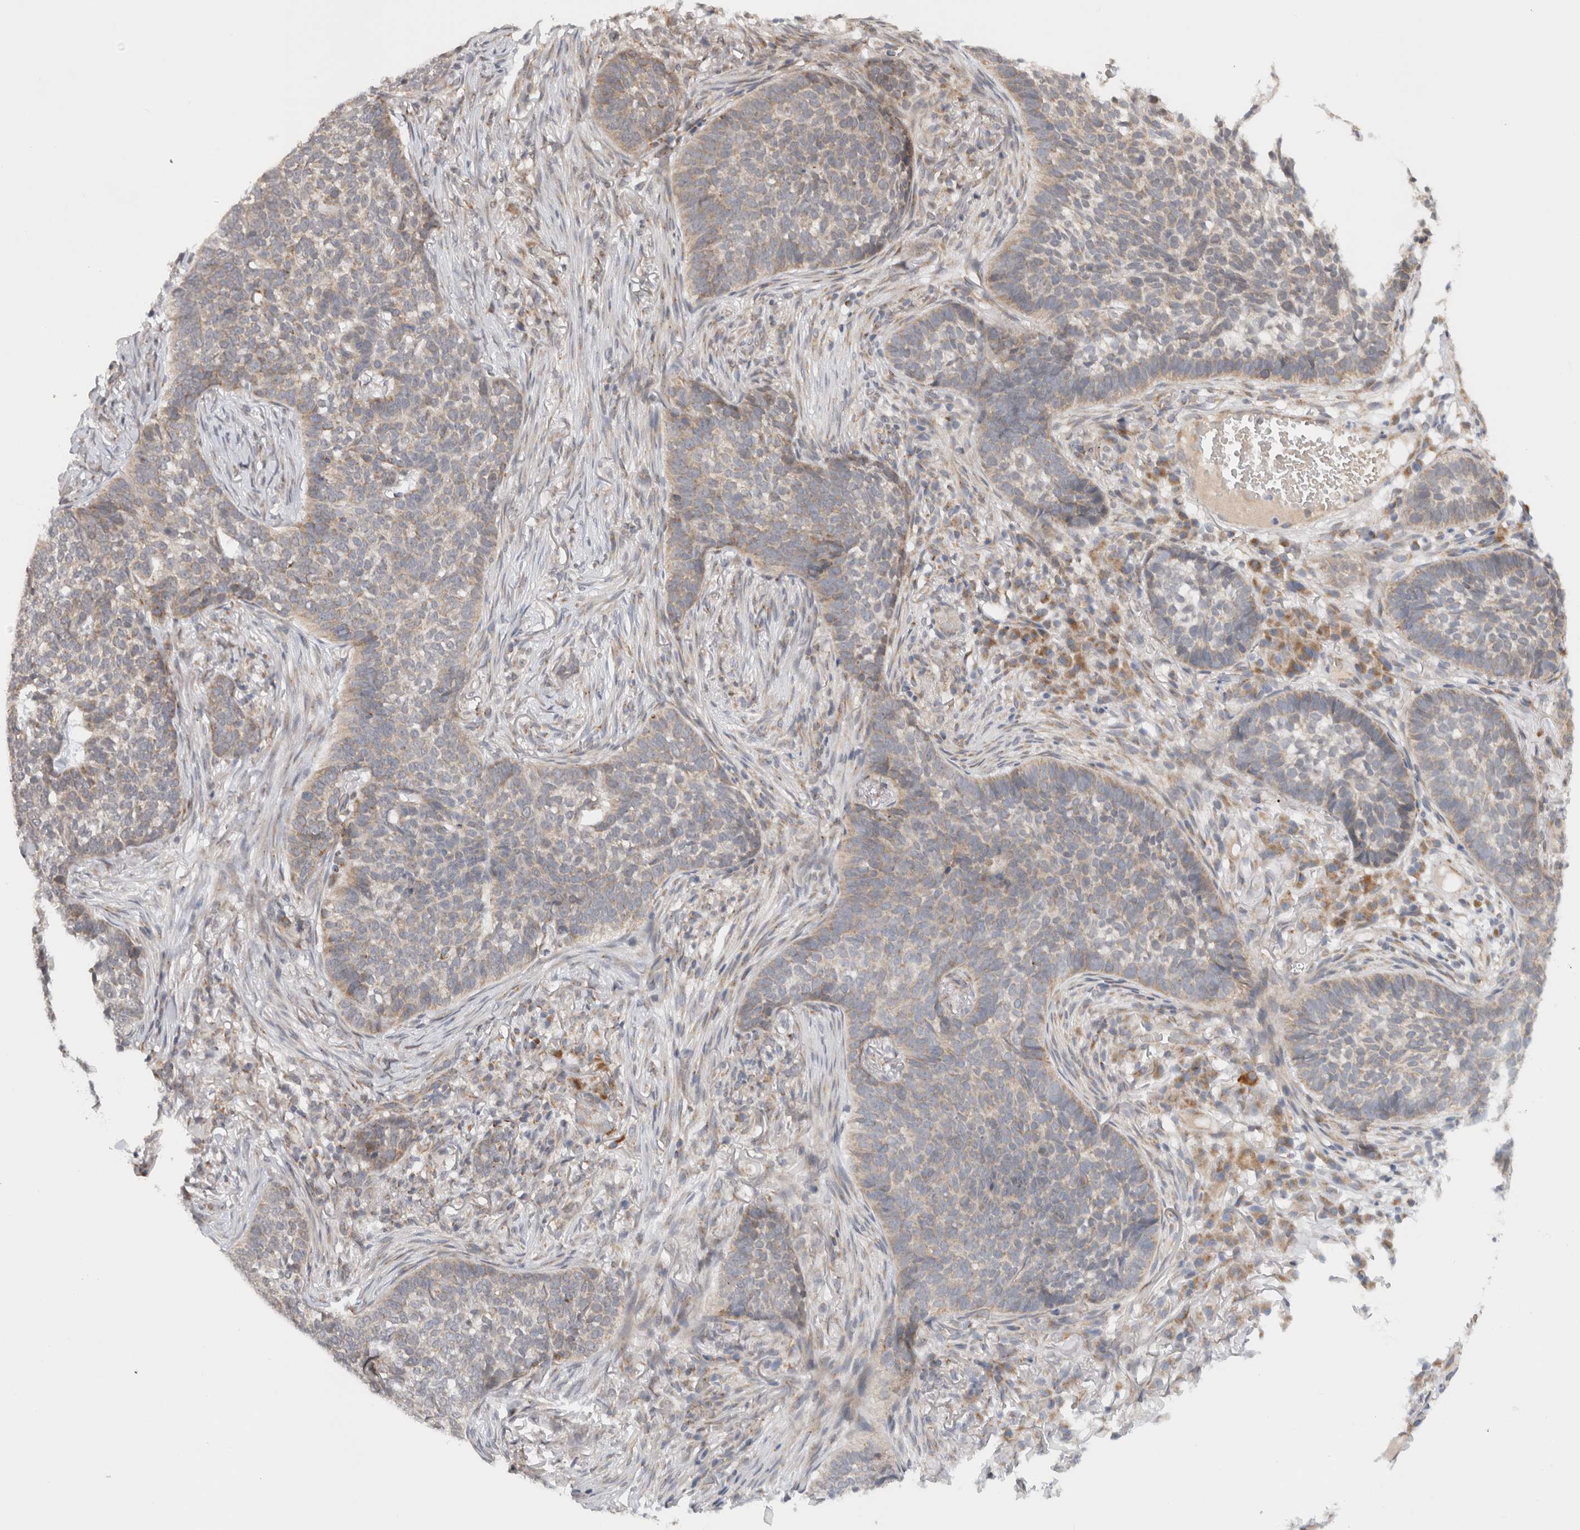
{"staining": {"intensity": "weak", "quantity": ">75%", "location": "cytoplasmic/membranous"}, "tissue": "skin cancer", "cell_type": "Tumor cells", "image_type": "cancer", "snomed": [{"axis": "morphology", "description": "Basal cell carcinoma"}, {"axis": "topography", "description": "Skin"}], "caption": "Skin cancer stained with a protein marker demonstrates weak staining in tumor cells.", "gene": "CMC2", "patient": {"sex": "male", "age": 85}}